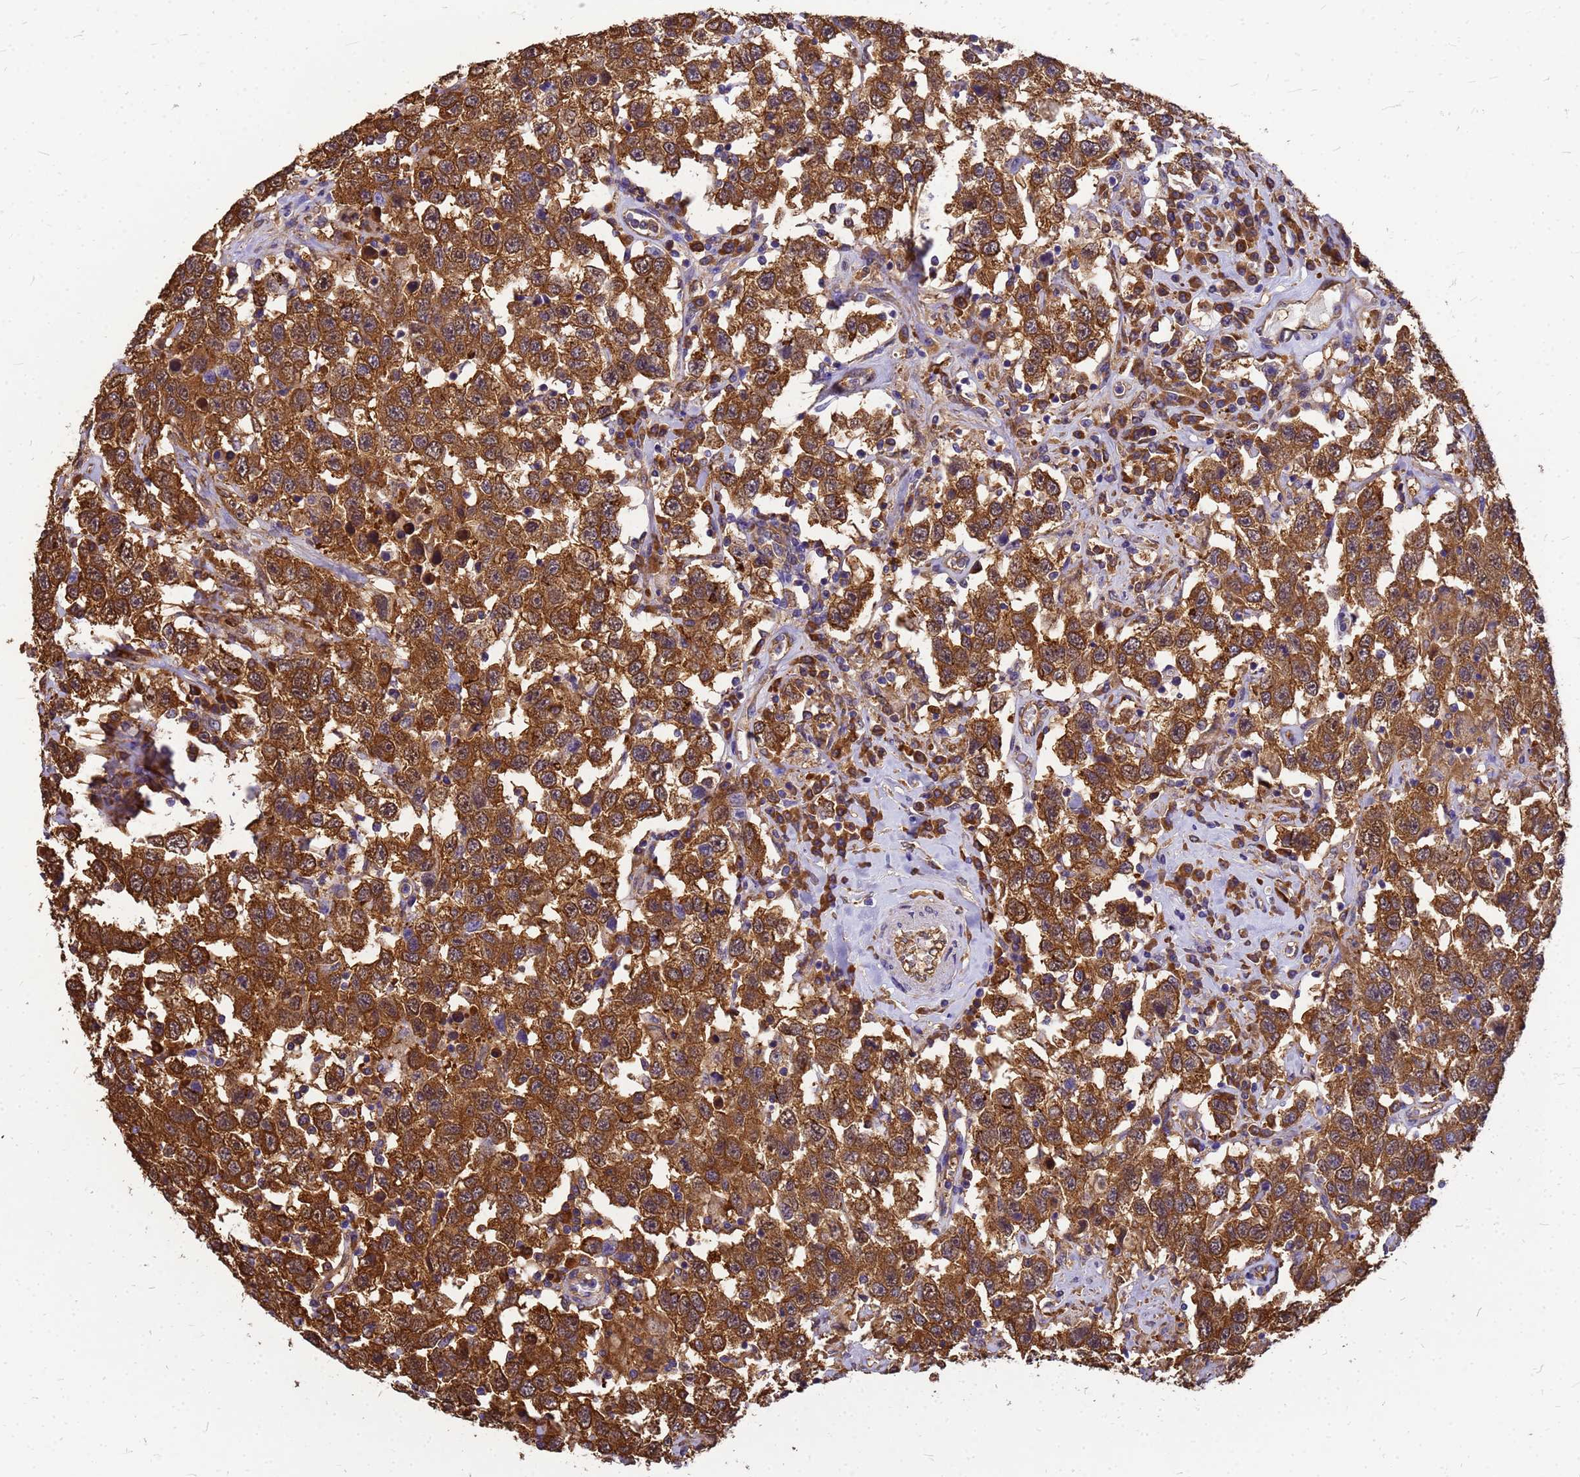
{"staining": {"intensity": "strong", "quantity": ">75%", "location": "cytoplasmic/membranous"}, "tissue": "testis cancer", "cell_type": "Tumor cells", "image_type": "cancer", "snomed": [{"axis": "morphology", "description": "Seminoma, NOS"}, {"axis": "topography", "description": "Testis"}], "caption": "Protein expression by immunohistochemistry reveals strong cytoplasmic/membranous expression in approximately >75% of tumor cells in testis cancer. The protein is stained brown, and the nuclei are stained in blue (DAB IHC with brightfield microscopy, high magnification).", "gene": "GID4", "patient": {"sex": "male", "age": 41}}